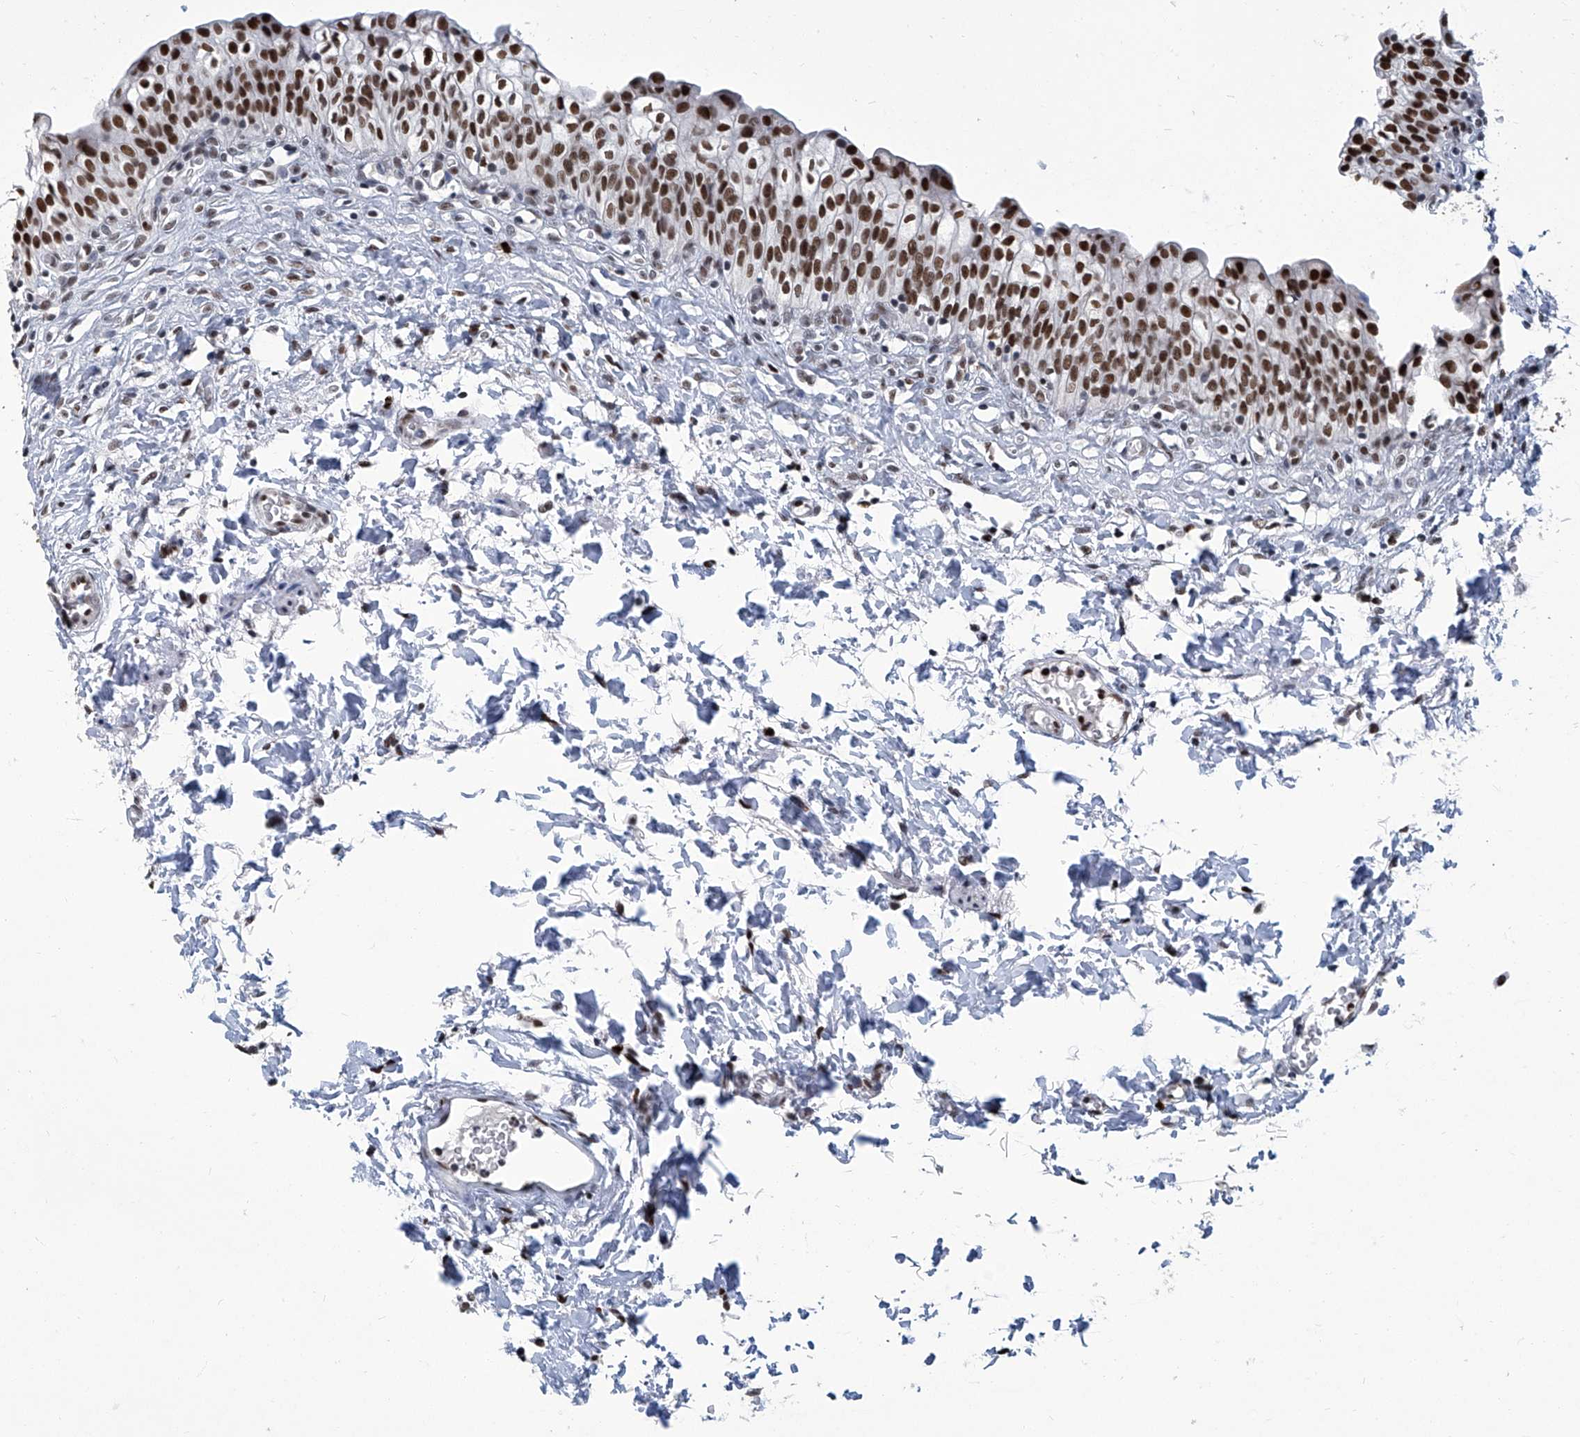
{"staining": {"intensity": "strong", "quantity": ">75%", "location": "nuclear"}, "tissue": "urinary bladder", "cell_type": "Urothelial cells", "image_type": "normal", "snomed": [{"axis": "morphology", "description": "Normal tissue, NOS"}, {"axis": "topography", "description": "Urinary bladder"}], "caption": "Strong nuclear staining is identified in approximately >75% of urothelial cells in normal urinary bladder.", "gene": "PCNA", "patient": {"sex": "male", "age": 55}}